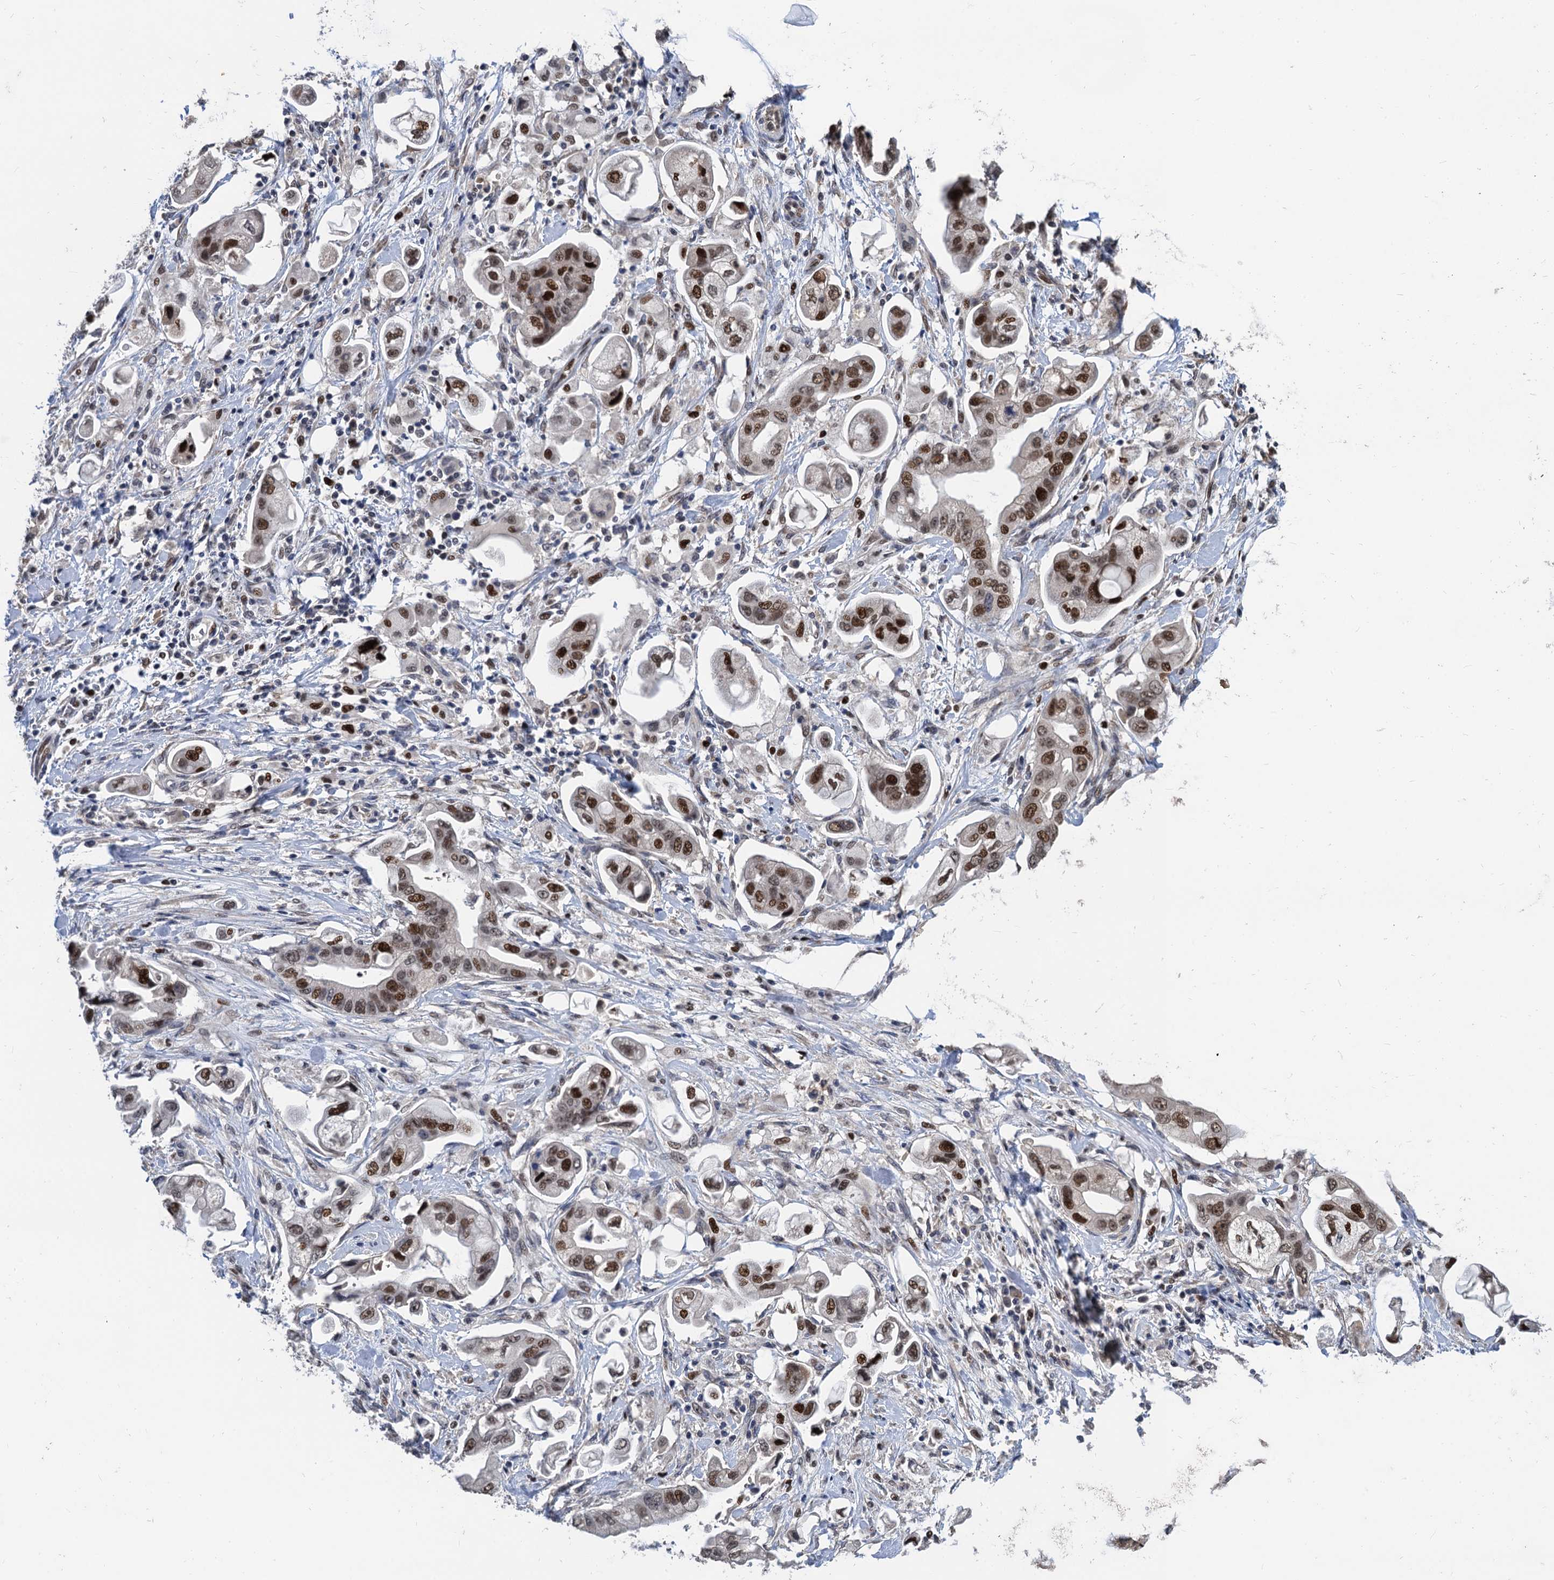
{"staining": {"intensity": "strong", "quantity": ">75%", "location": "nuclear"}, "tissue": "stomach cancer", "cell_type": "Tumor cells", "image_type": "cancer", "snomed": [{"axis": "morphology", "description": "Adenocarcinoma, NOS"}, {"axis": "topography", "description": "Stomach"}], "caption": "This is a photomicrograph of IHC staining of adenocarcinoma (stomach), which shows strong expression in the nuclear of tumor cells.", "gene": "TSEN34", "patient": {"sex": "male", "age": 62}}